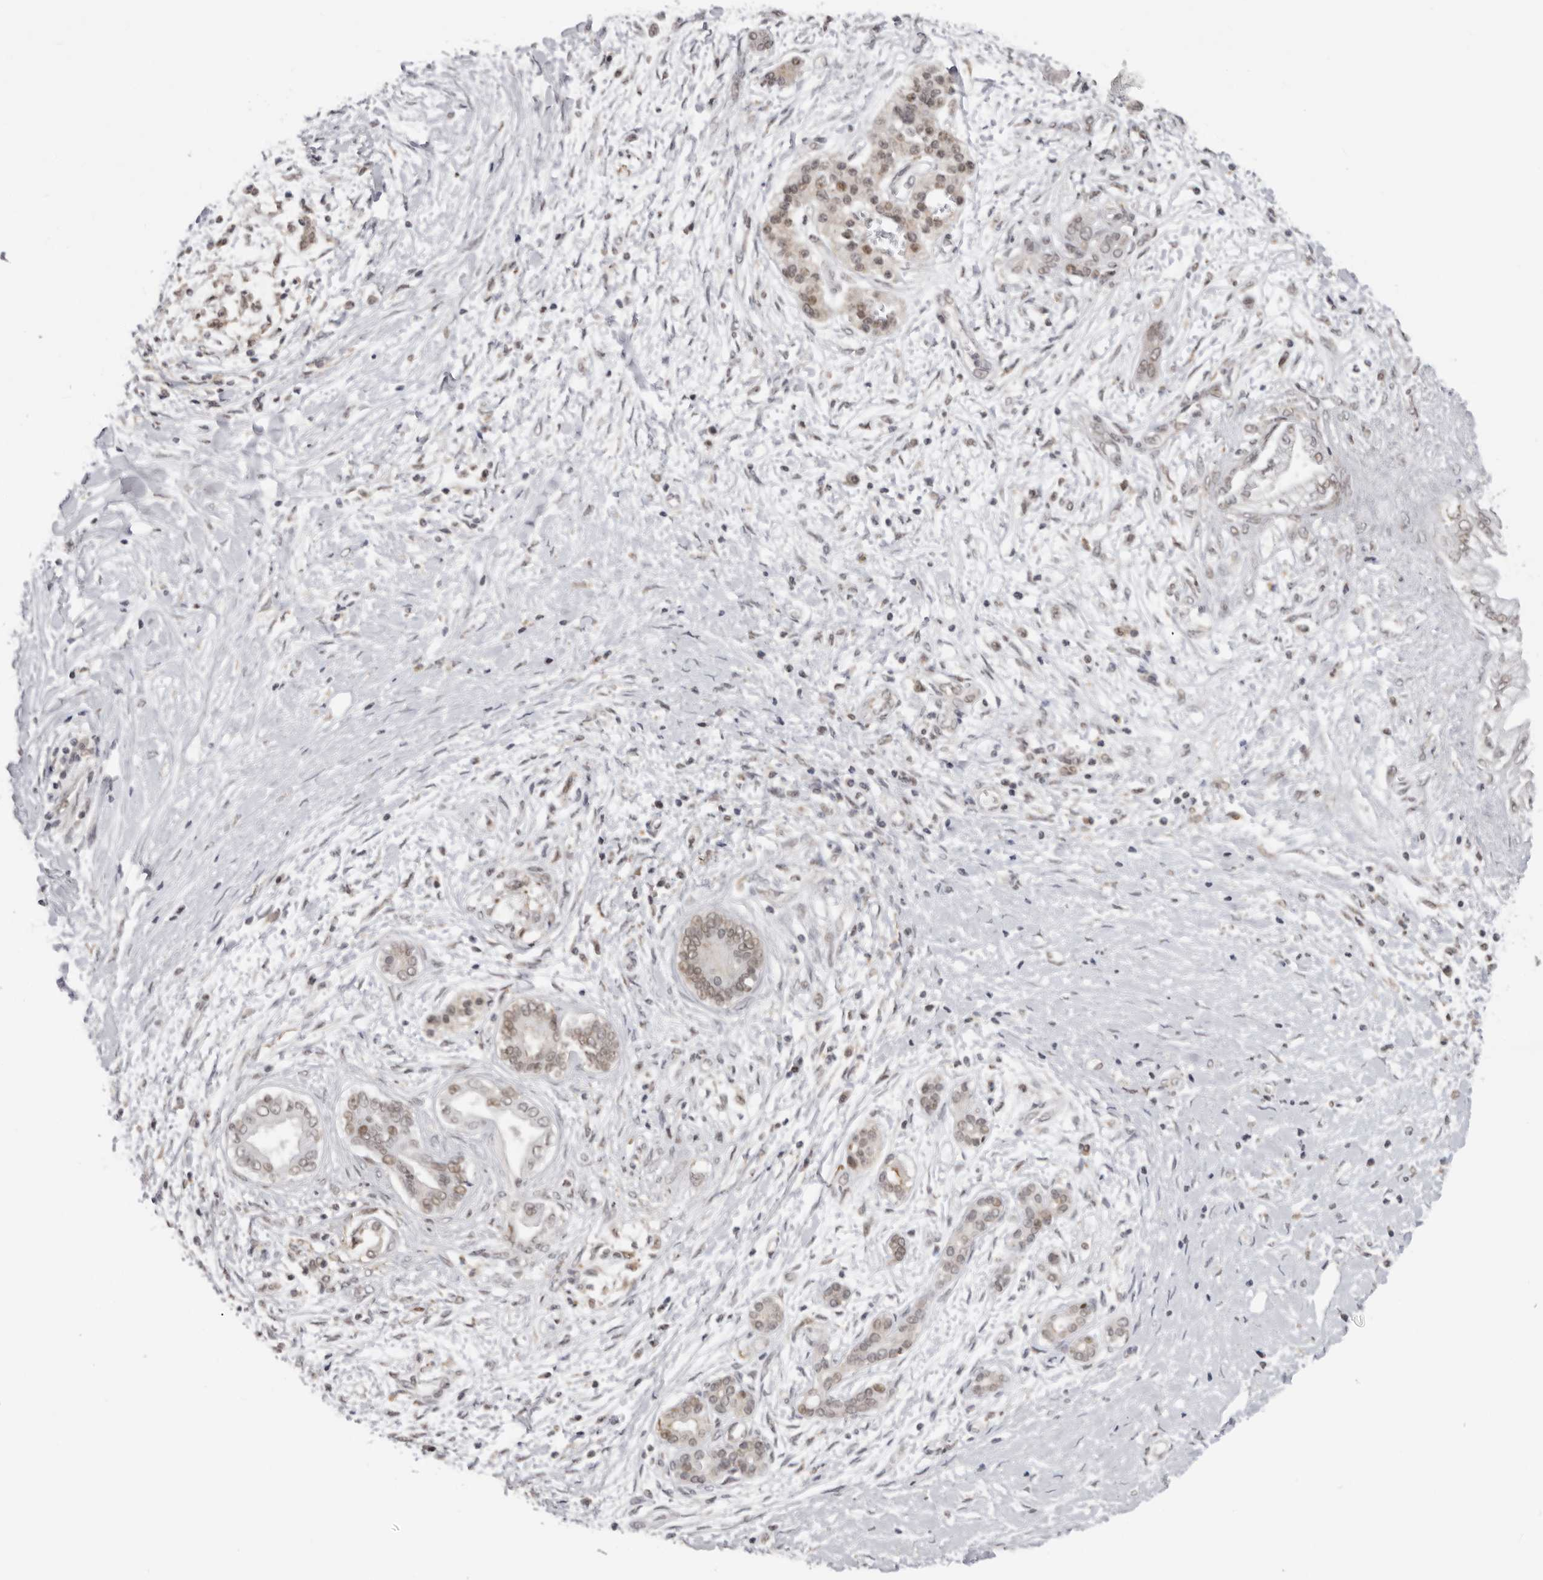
{"staining": {"intensity": "weak", "quantity": "25%-75%", "location": "nuclear"}, "tissue": "pancreatic cancer", "cell_type": "Tumor cells", "image_type": "cancer", "snomed": [{"axis": "morphology", "description": "Adenocarcinoma, NOS"}, {"axis": "topography", "description": "Pancreas"}], "caption": "Pancreatic cancer (adenocarcinoma) tissue displays weak nuclear staining in about 25%-75% of tumor cells, visualized by immunohistochemistry. Ihc stains the protein in brown and the nuclei are stained blue.", "gene": "KIF2B", "patient": {"sex": "male", "age": 58}}